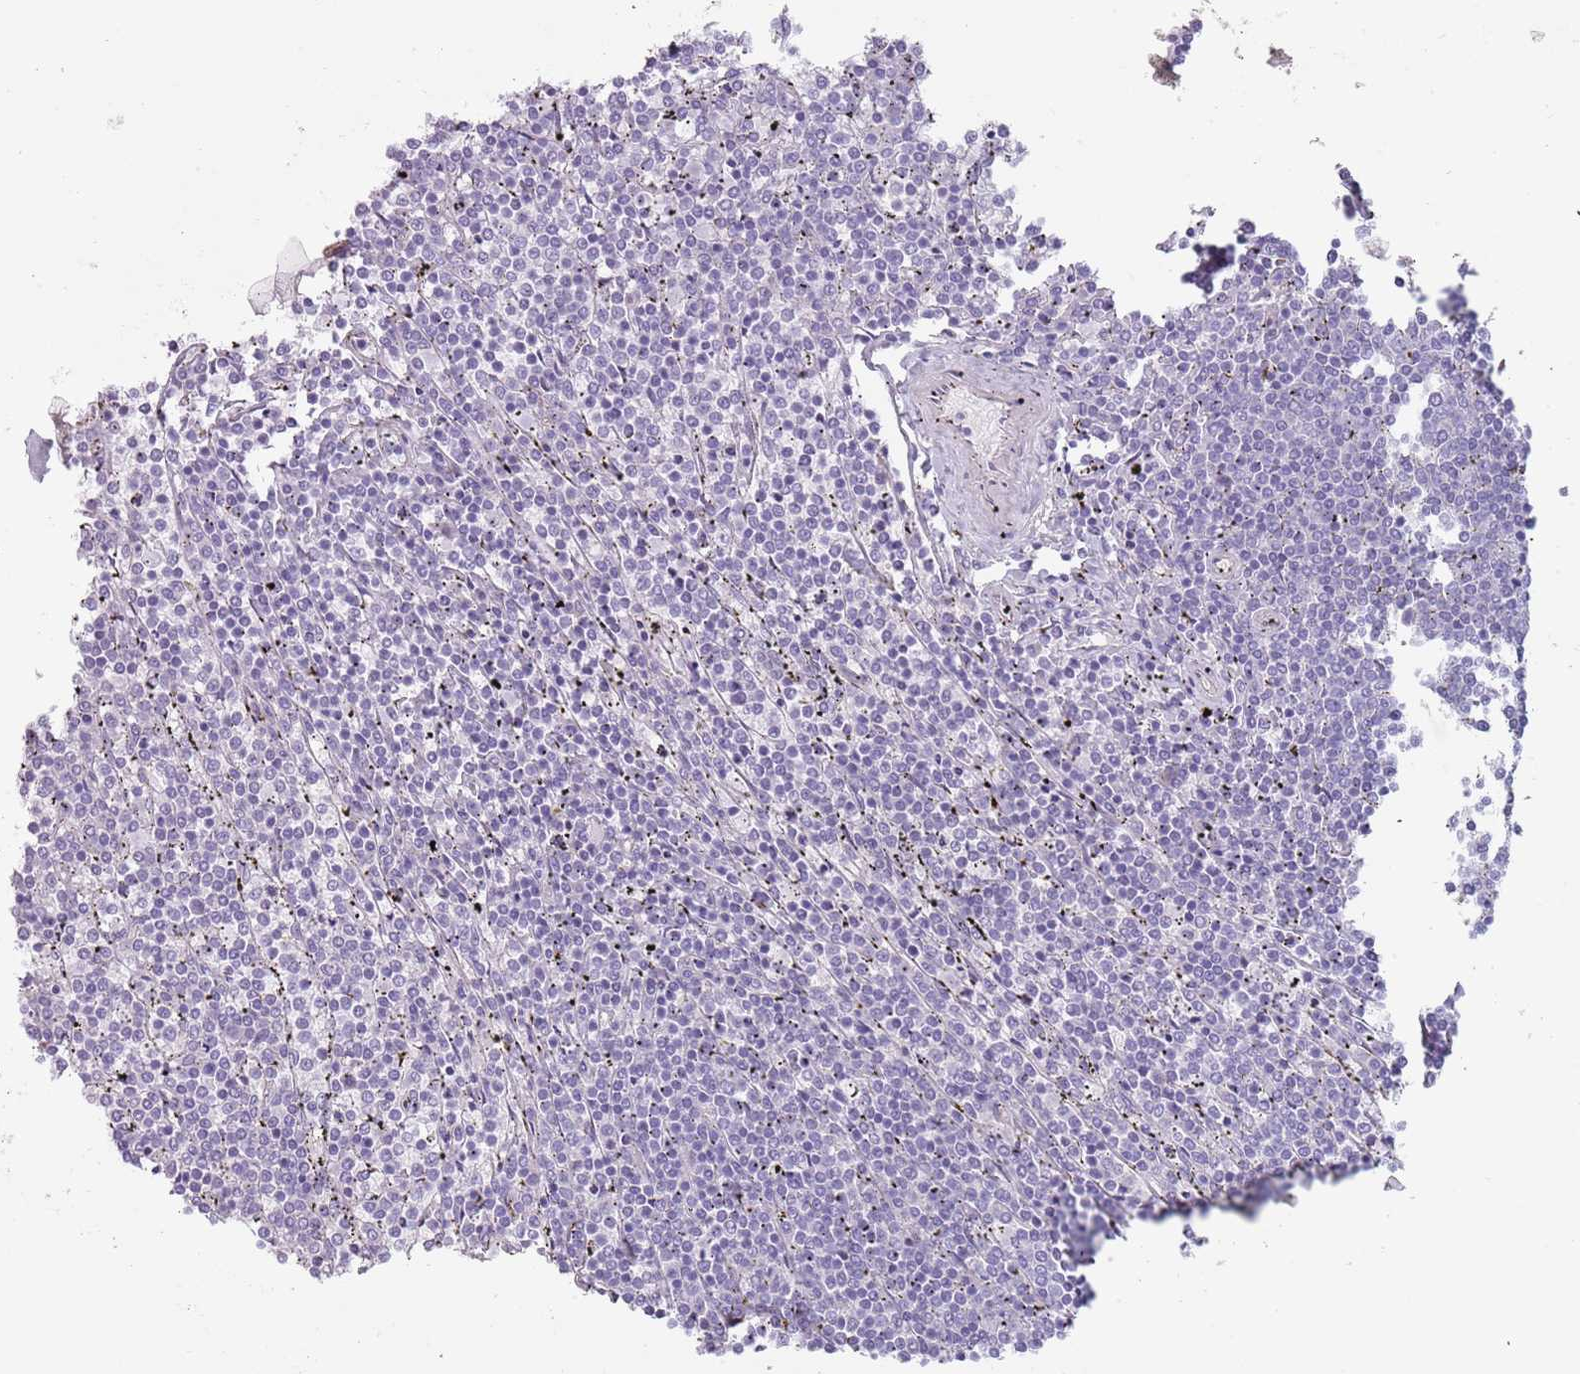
{"staining": {"intensity": "negative", "quantity": "none", "location": "none"}, "tissue": "lymphoma", "cell_type": "Tumor cells", "image_type": "cancer", "snomed": [{"axis": "morphology", "description": "Malignant lymphoma, non-Hodgkin's type, Low grade"}, {"axis": "topography", "description": "Spleen"}], "caption": "A photomicrograph of human low-grade malignant lymphoma, non-Hodgkin's type is negative for staining in tumor cells.", "gene": "RFX2", "patient": {"sex": "female", "age": 50}}